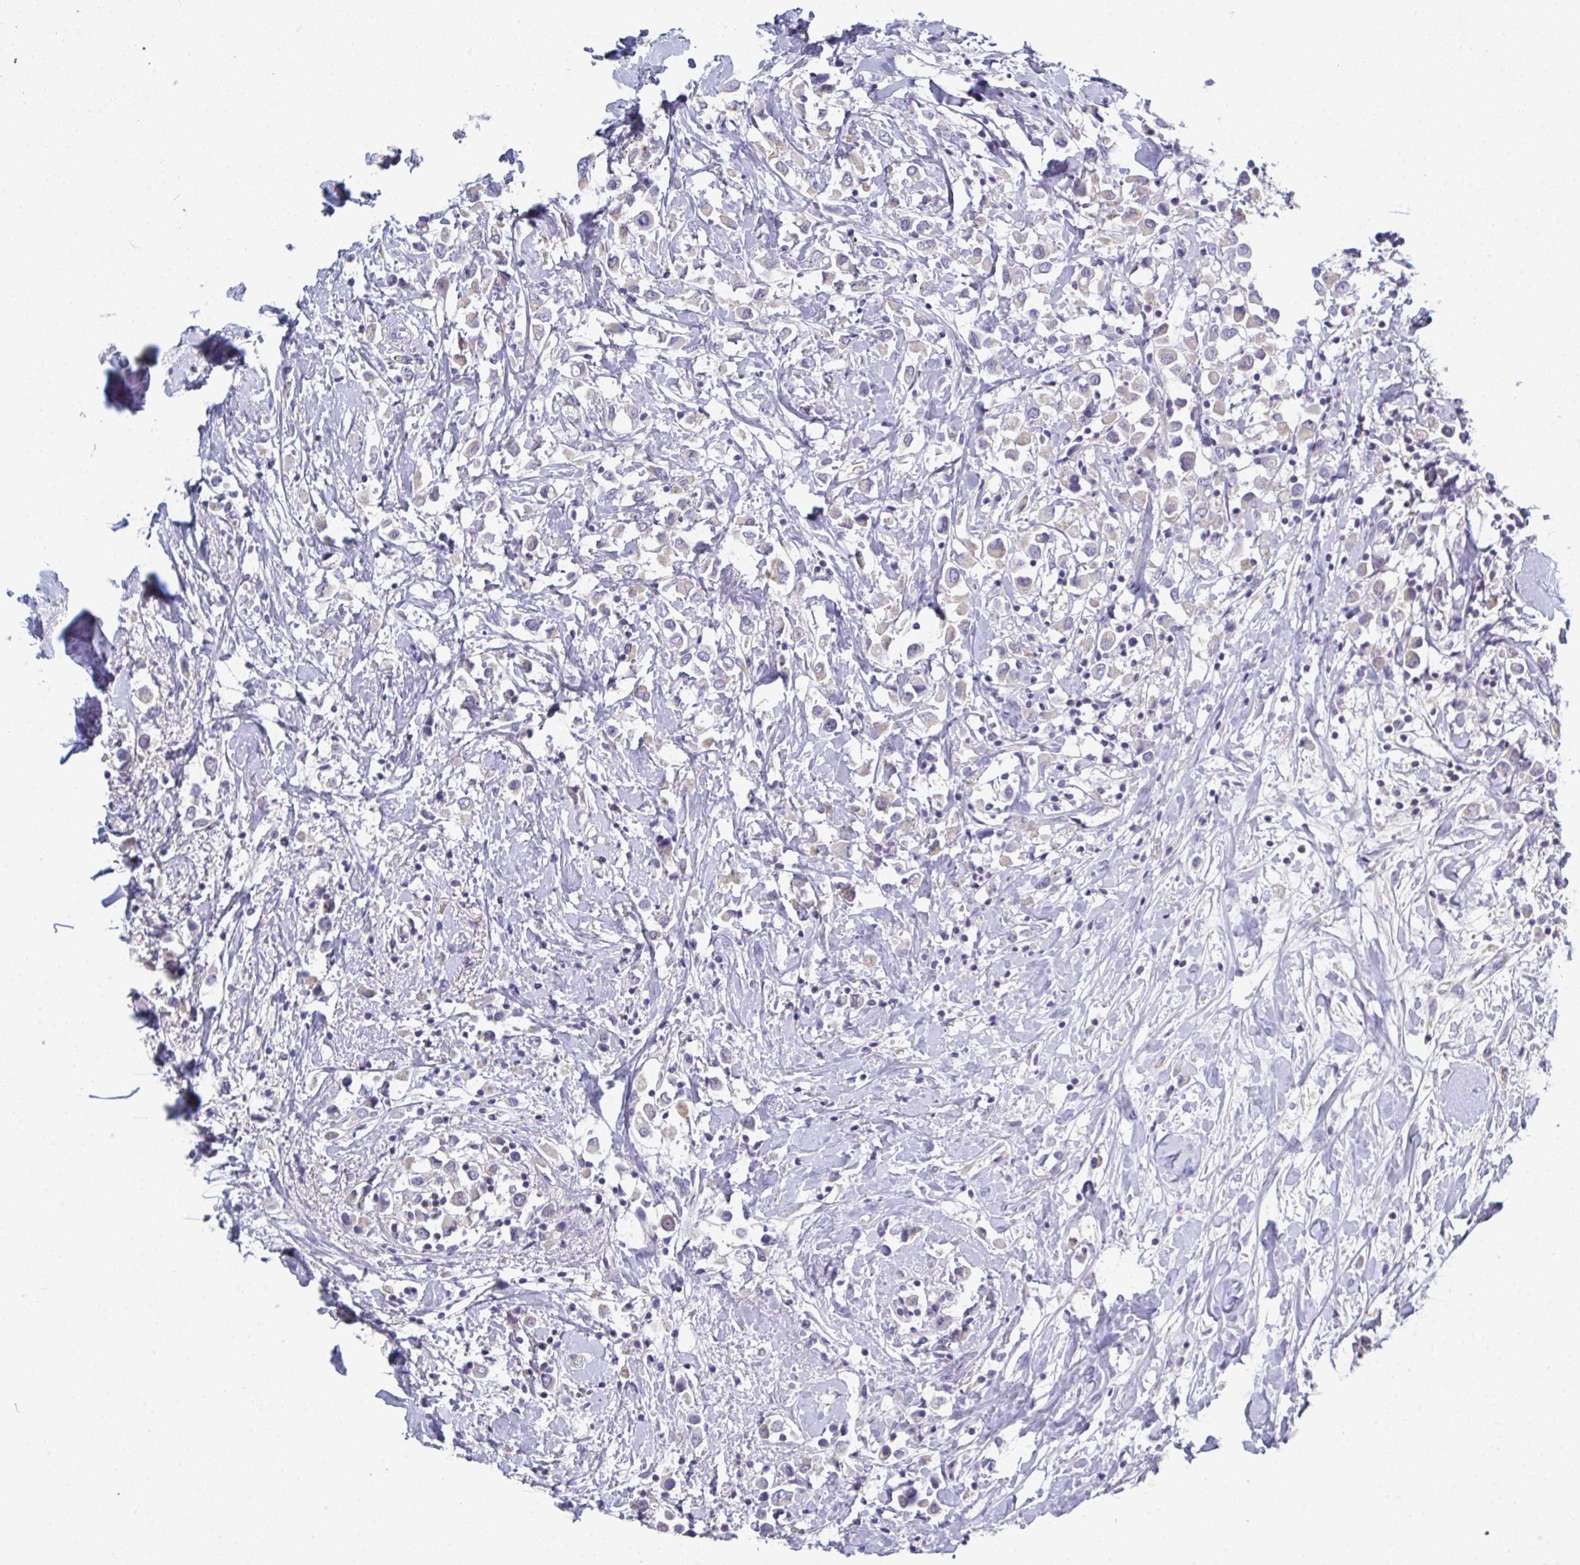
{"staining": {"intensity": "negative", "quantity": "none", "location": "none"}, "tissue": "breast cancer", "cell_type": "Tumor cells", "image_type": "cancer", "snomed": [{"axis": "morphology", "description": "Duct carcinoma"}, {"axis": "topography", "description": "Breast"}], "caption": "Immunohistochemistry (IHC) of human breast infiltrating ductal carcinoma demonstrates no staining in tumor cells. Nuclei are stained in blue.", "gene": "HGFAC", "patient": {"sex": "female", "age": 61}}